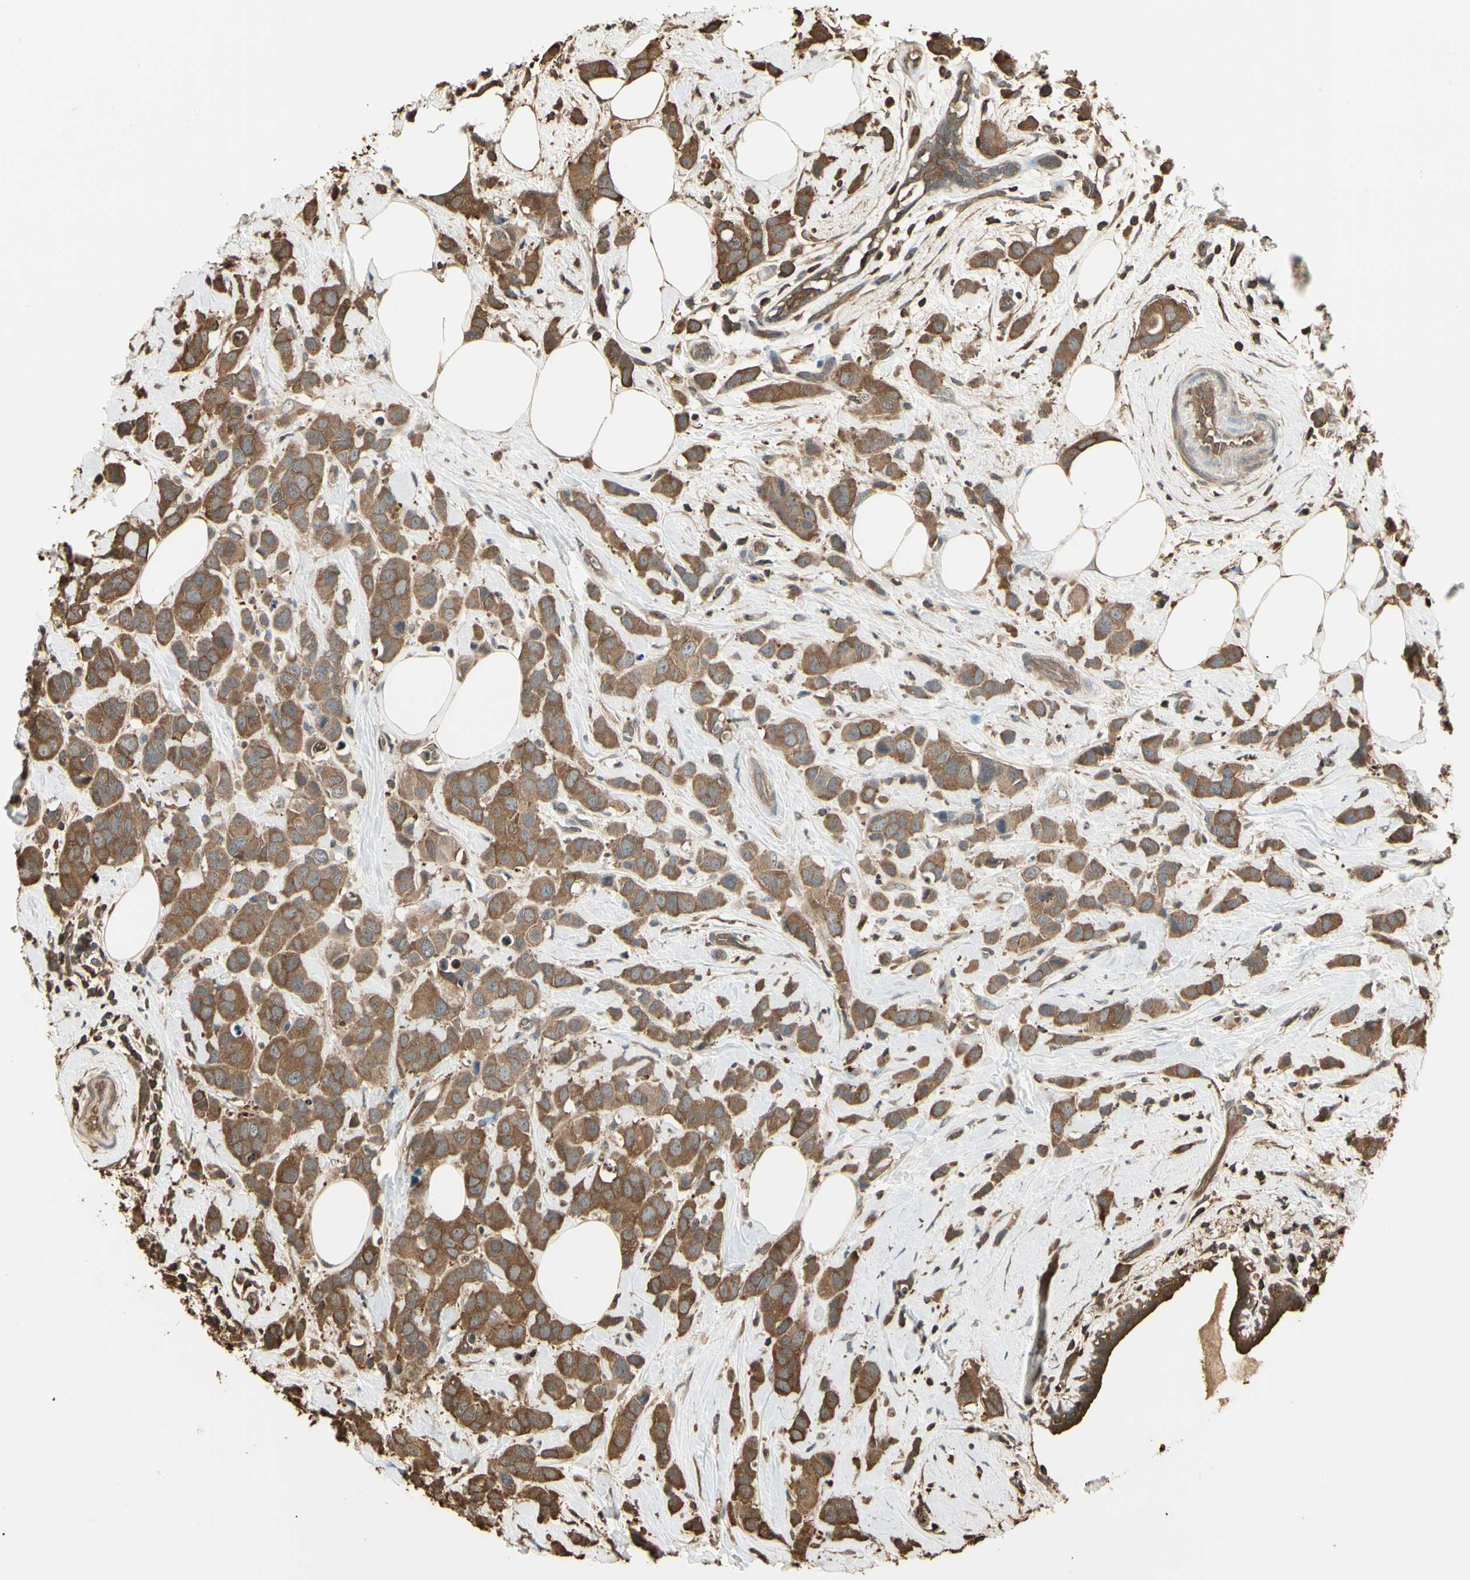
{"staining": {"intensity": "moderate", "quantity": ">75%", "location": "cytoplasmic/membranous"}, "tissue": "breast cancer", "cell_type": "Tumor cells", "image_type": "cancer", "snomed": [{"axis": "morphology", "description": "Normal tissue, NOS"}, {"axis": "morphology", "description": "Duct carcinoma"}, {"axis": "topography", "description": "Breast"}], "caption": "Invasive ductal carcinoma (breast) stained with a protein marker demonstrates moderate staining in tumor cells.", "gene": "YWHAE", "patient": {"sex": "female", "age": 50}}